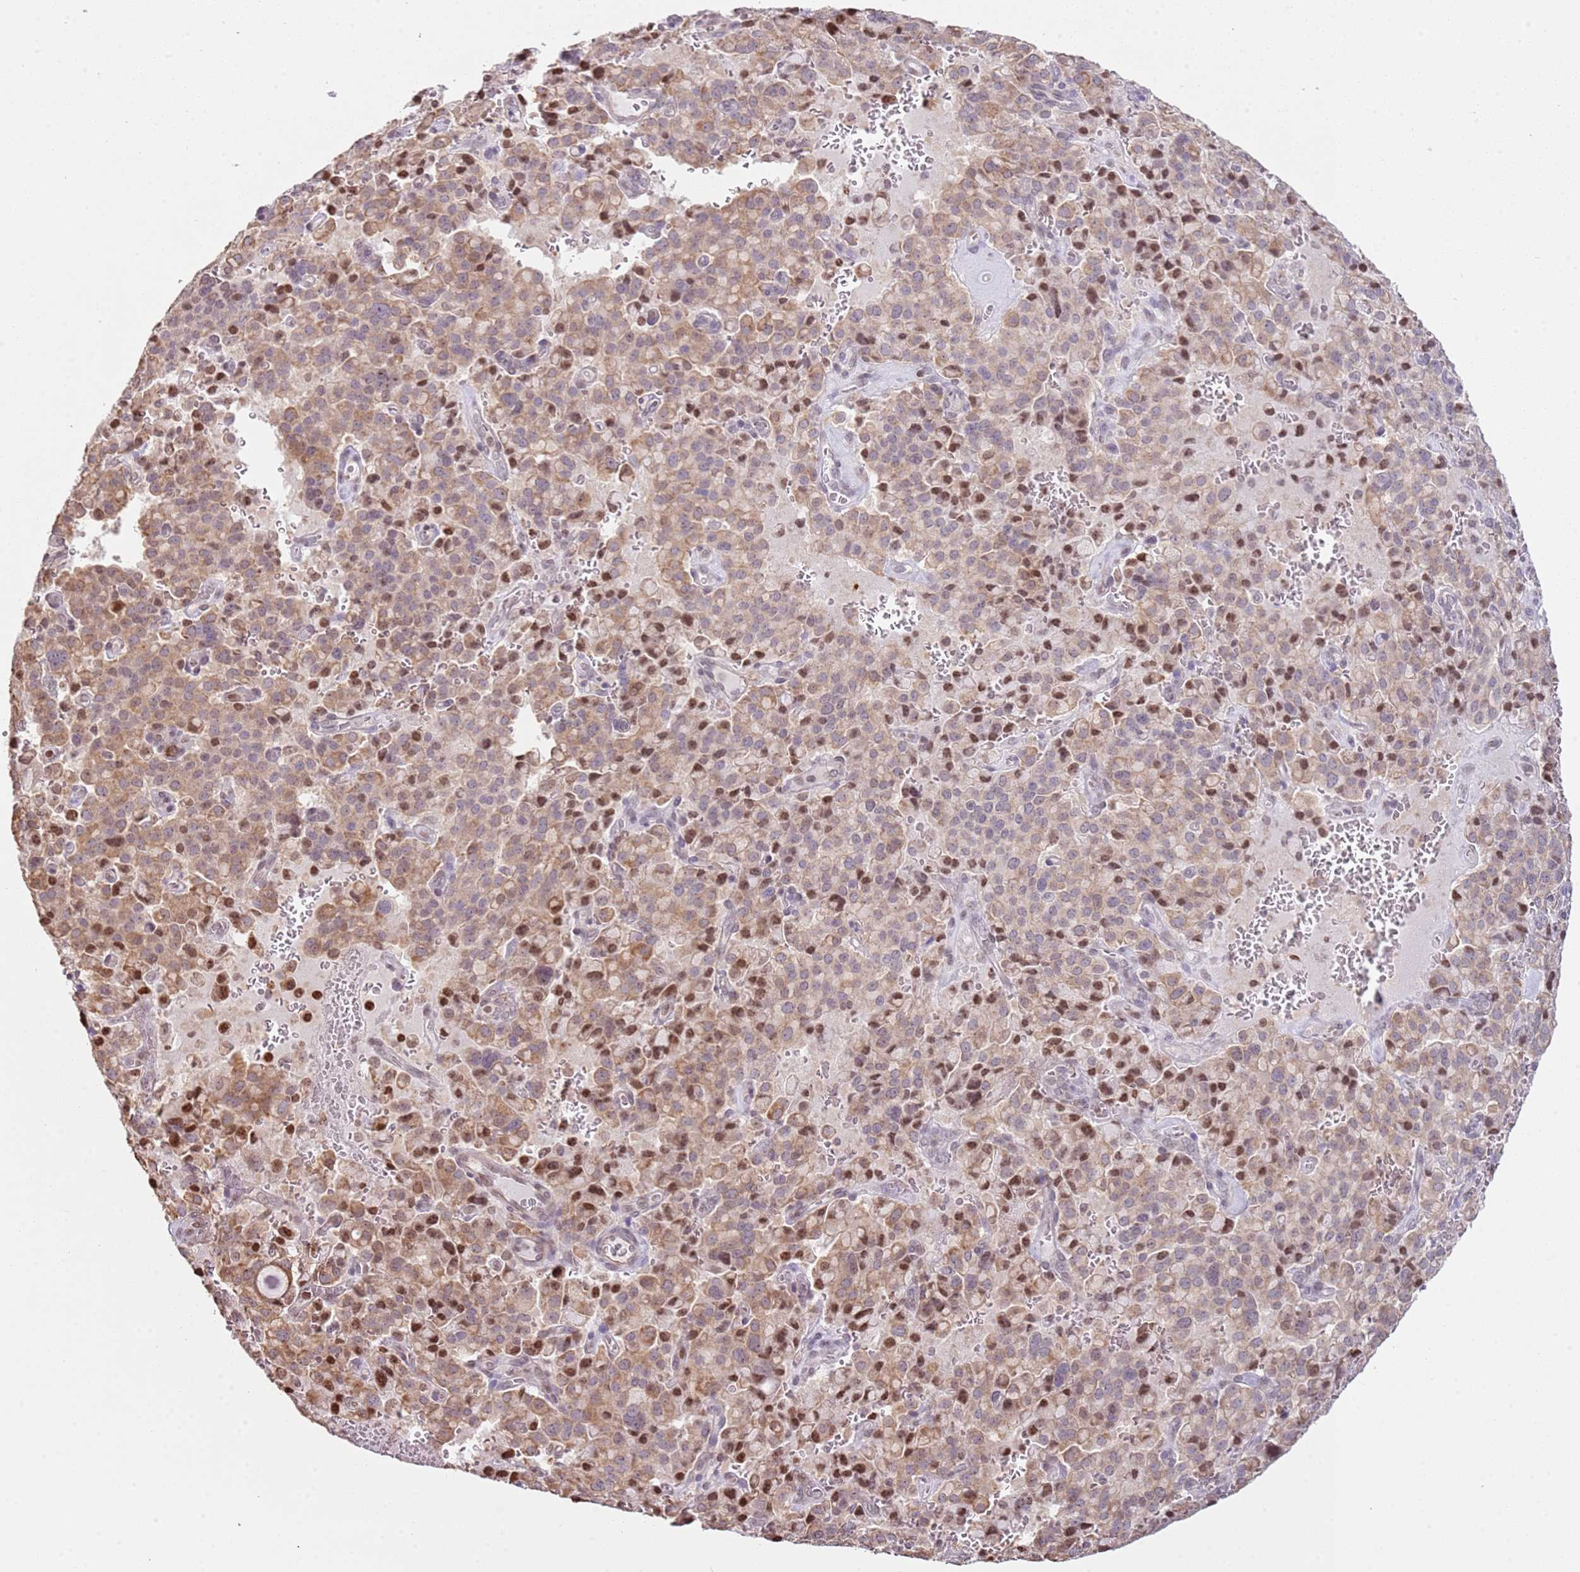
{"staining": {"intensity": "moderate", "quantity": ">75%", "location": "cytoplasmic/membranous"}, "tissue": "pancreatic cancer", "cell_type": "Tumor cells", "image_type": "cancer", "snomed": [{"axis": "morphology", "description": "Adenocarcinoma, NOS"}, {"axis": "topography", "description": "Pancreas"}], "caption": "Pancreatic adenocarcinoma stained with a brown dye reveals moderate cytoplasmic/membranous positive expression in approximately >75% of tumor cells.", "gene": "SCAF1", "patient": {"sex": "male", "age": 65}}